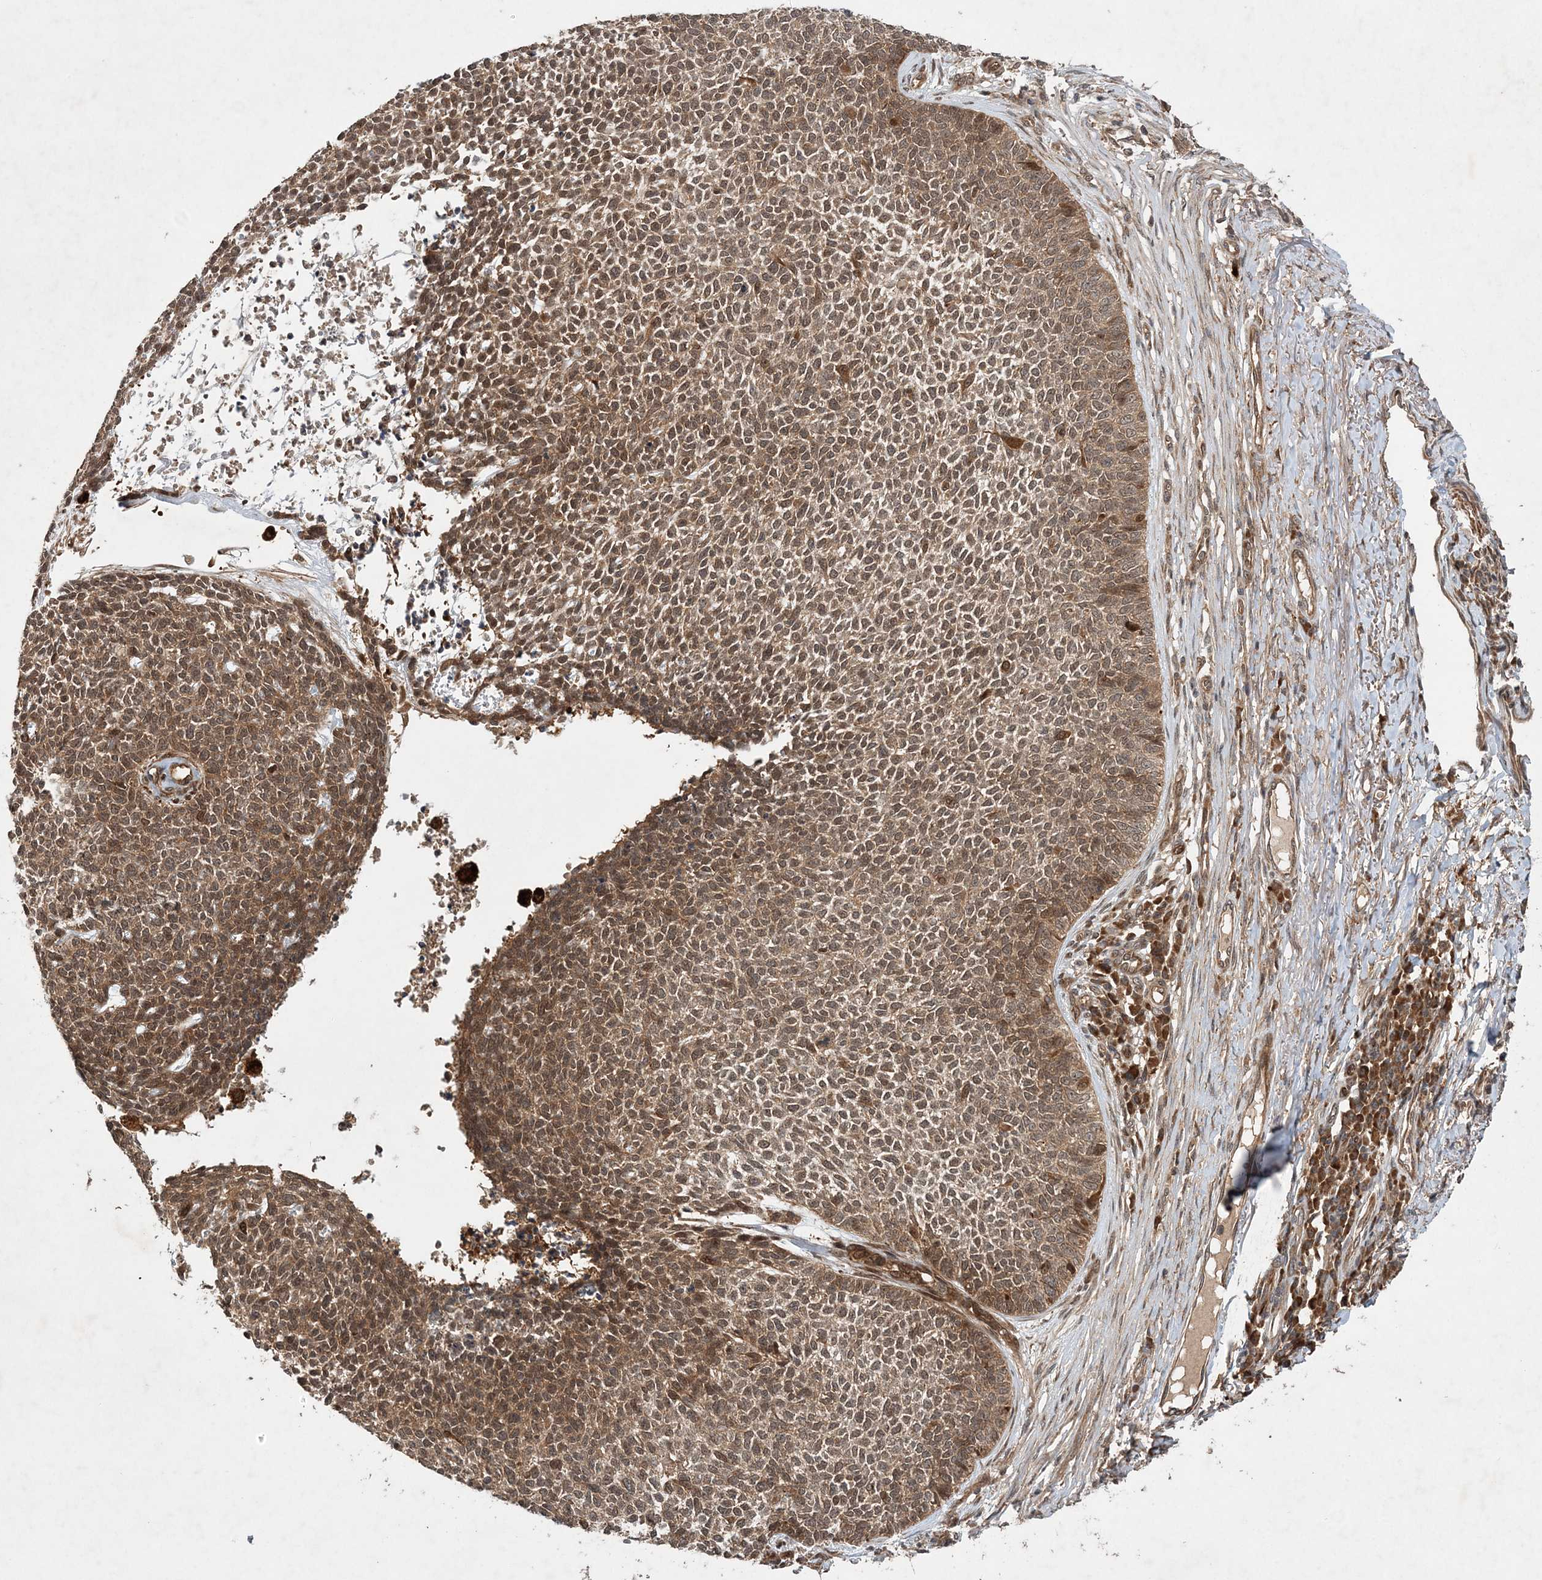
{"staining": {"intensity": "moderate", "quantity": ">75%", "location": "cytoplasmic/membranous,nuclear"}, "tissue": "skin cancer", "cell_type": "Tumor cells", "image_type": "cancer", "snomed": [{"axis": "morphology", "description": "Basal cell carcinoma"}, {"axis": "topography", "description": "Skin"}], "caption": "Skin basal cell carcinoma was stained to show a protein in brown. There is medium levels of moderate cytoplasmic/membranous and nuclear expression in approximately >75% of tumor cells.", "gene": "UBTD2", "patient": {"sex": "female", "age": 84}}